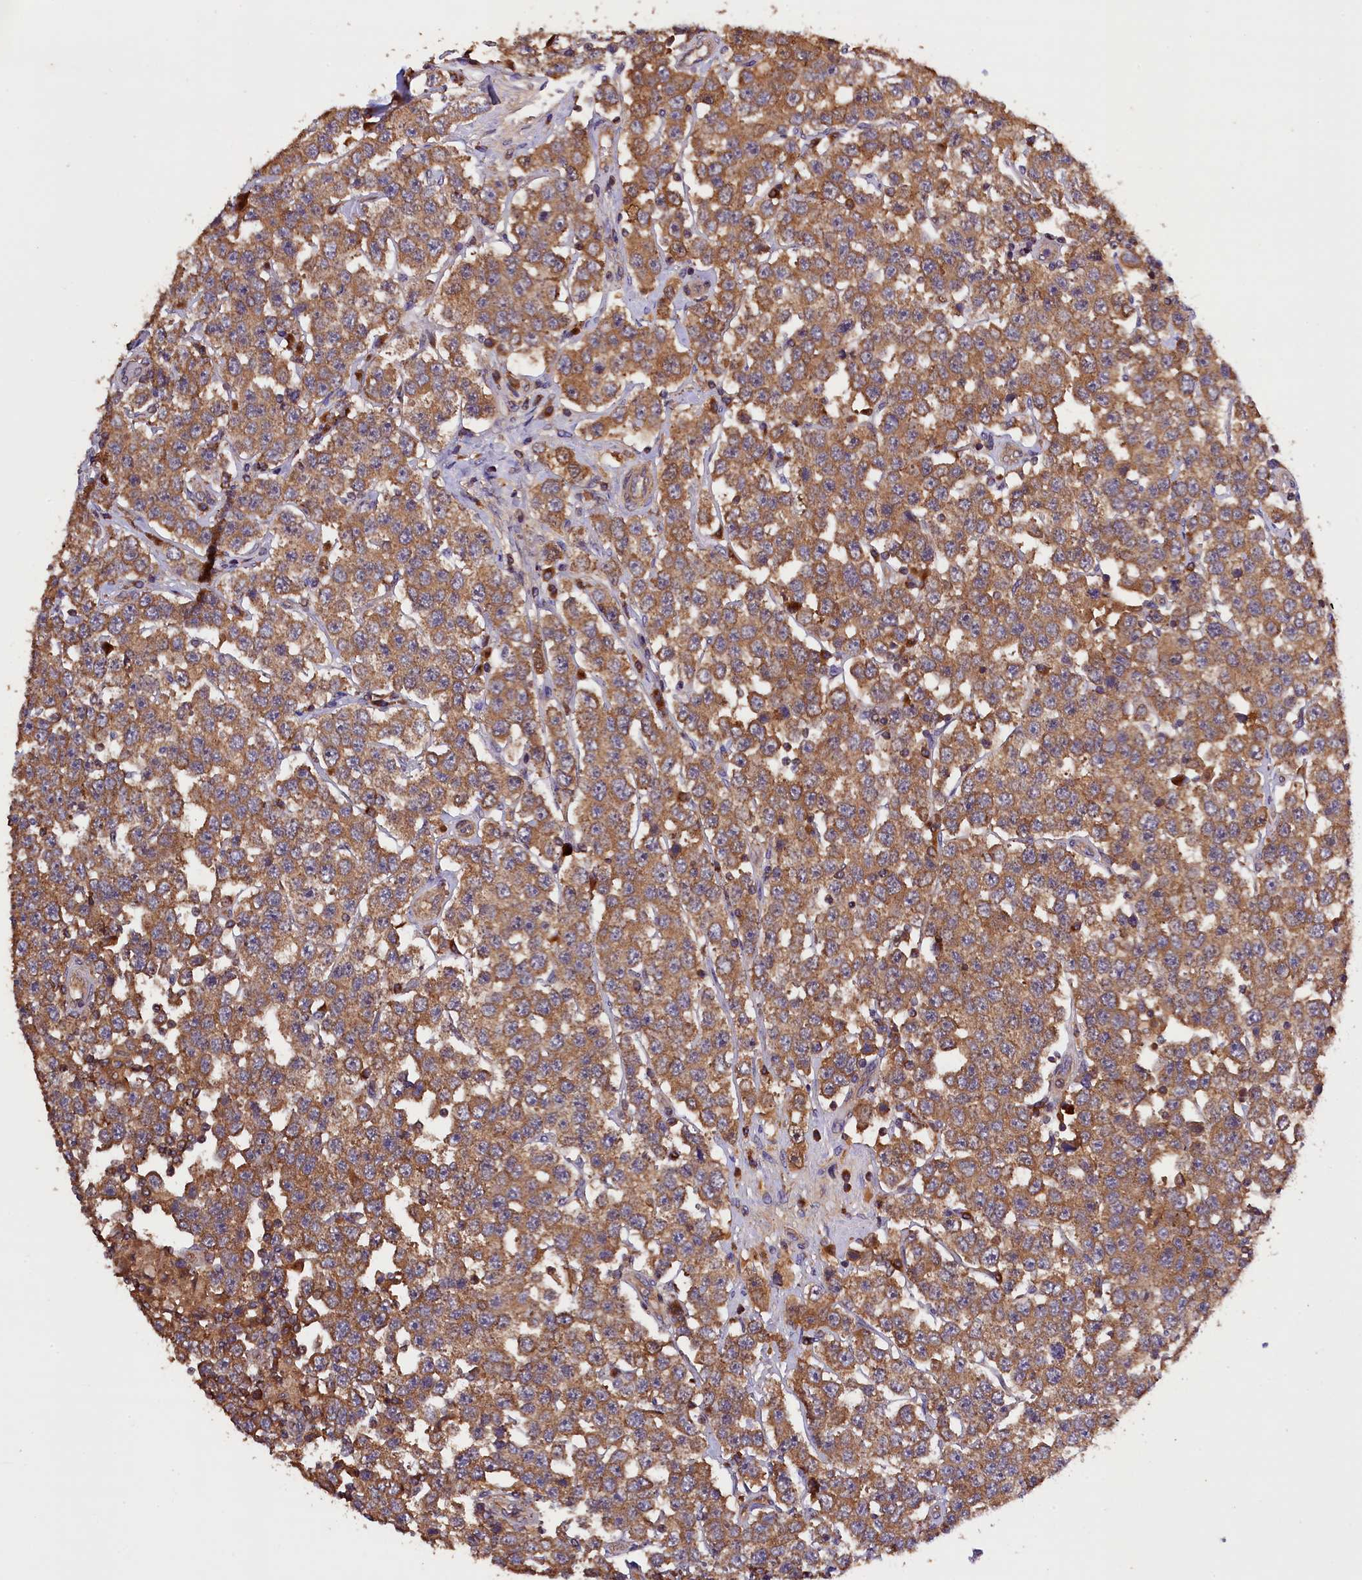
{"staining": {"intensity": "moderate", "quantity": ">75%", "location": "cytoplasmic/membranous"}, "tissue": "testis cancer", "cell_type": "Tumor cells", "image_type": "cancer", "snomed": [{"axis": "morphology", "description": "Seminoma, NOS"}, {"axis": "topography", "description": "Testis"}], "caption": "Human seminoma (testis) stained with a brown dye exhibits moderate cytoplasmic/membranous positive staining in approximately >75% of tumor cells.", "gene": "KLC2", "patient": {"sex": "male", "age": 28}}